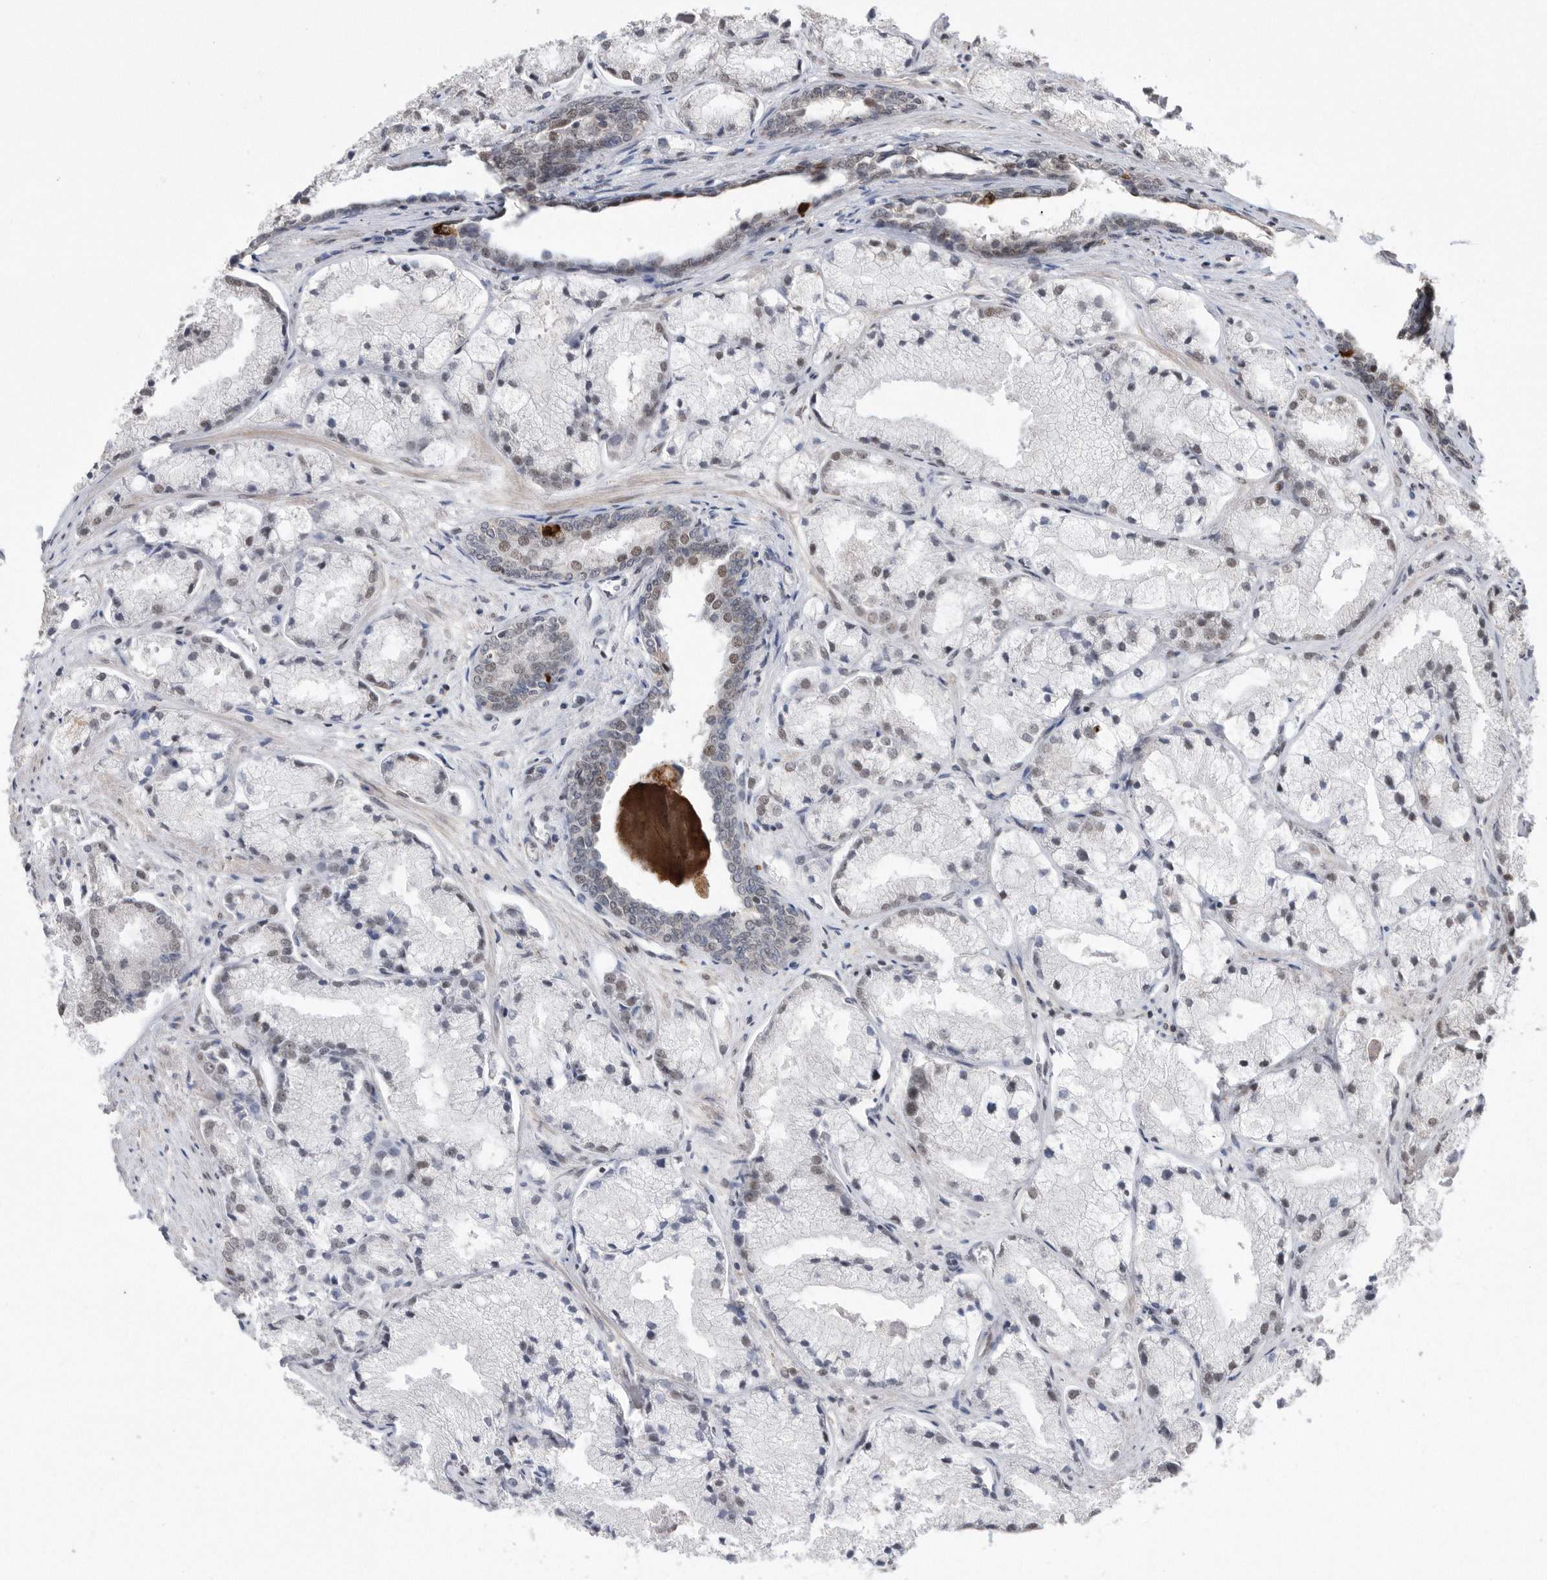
{"staining": {"intensity": "weak", "quantity": "<25%", "location": "nuclear"}, "tissue": "prostate cancer", "cell_type": "Tumor cells", "image_type": "cancer", "snomed": [{"axis": "morphology", "description": "Adenocarcinoma, High grade"}, {"axis": "topography", "description": "Prostate"}], "caption": "A photomicrograph of prostate cancer stained for a protein shows no brown staining in tumor cells. Brightfield microscopy of IHC stained with DAB (3,3'-diaminobenzidine) (brown) and hematoxylin (blue), captured at high magnification.", "gene": "TDRD3", "patient": {"sex": "male", "age": 50}}